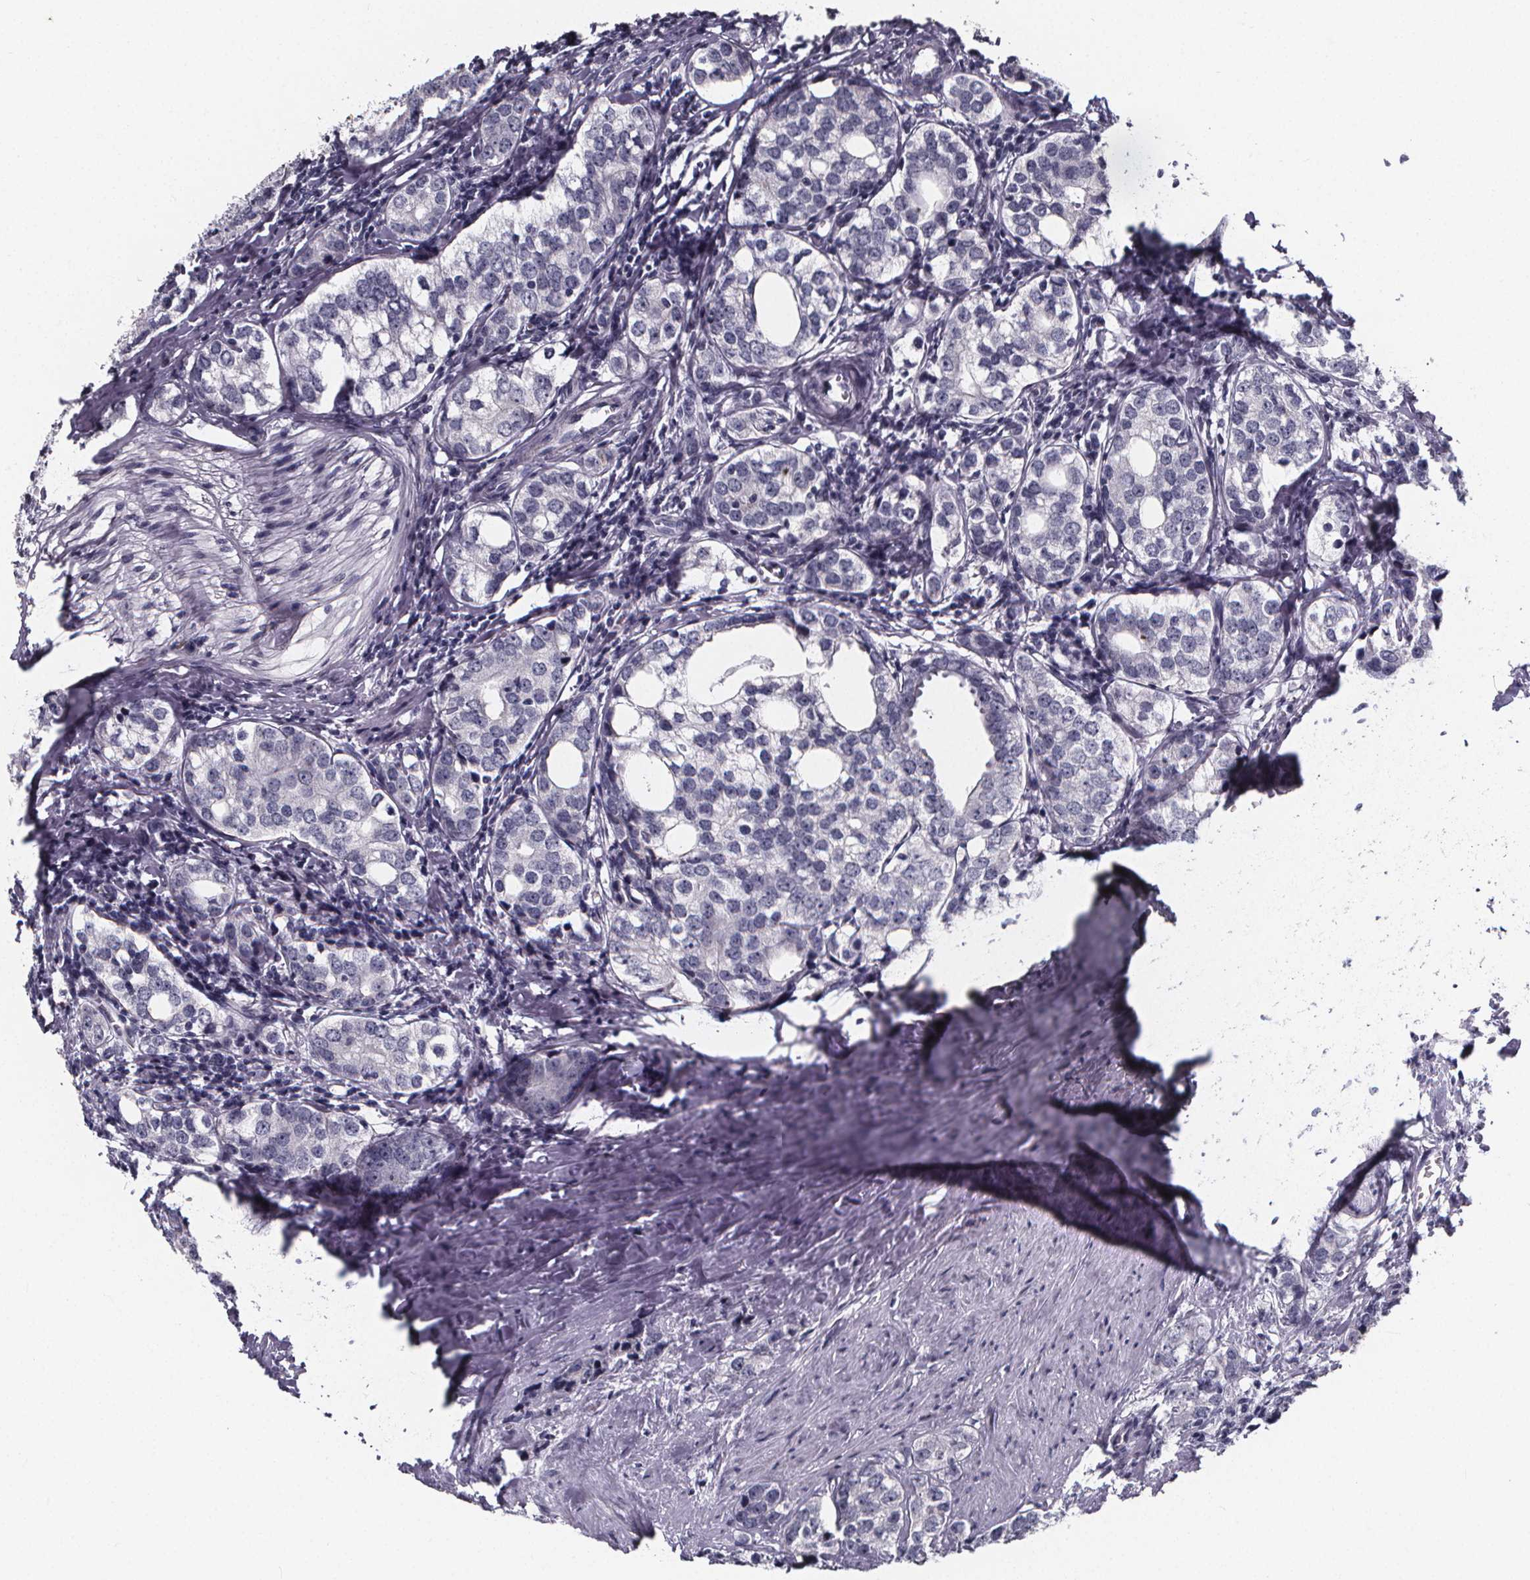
{"staining": {"intensity": "negative", "quantity": "none", "location": "none"}, "tissue": "prostate cancer", "cell_type": "Tumor cells", "image_type": "cancer", "snomed": [{"axis": "morphology", "description": "Adenocarcinoma, NOS"}, {"axis": "topography", "description": "Prostate and seminal vesicle, NOS"}], "caption": "Immunohistochemistry (IHC) micrograph of neoplastic tissue: human prostate cancer (adenocarcinoma) stained with DAB (3,3'-diaminobenzidine) demonstrates no significant protein positivity in tumor cells.", "gene": "AGT", "patient": {"sex": "male", "age": 63}}